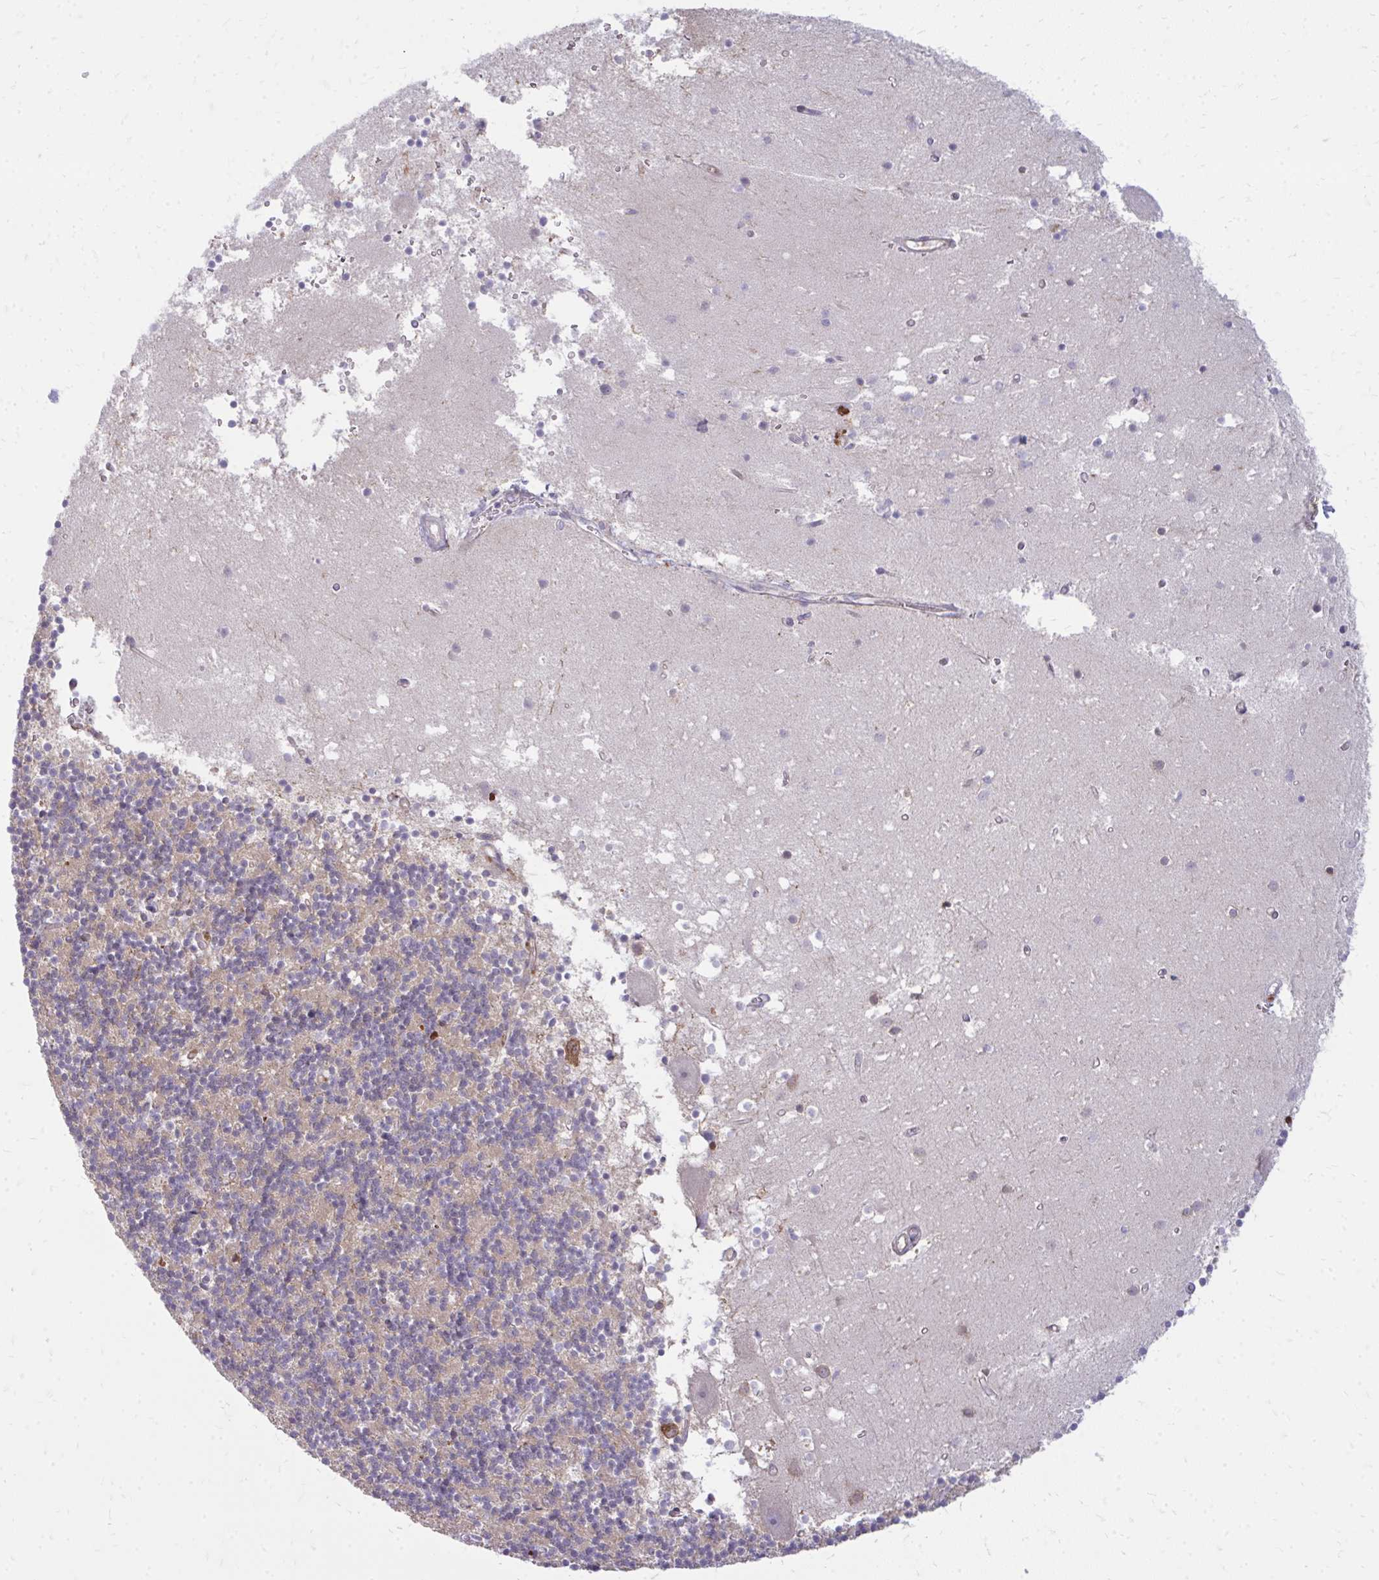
{"staining": {"intensity": "negative", "quantity": "none", "location": "none"}, "tissue": "cerebellum", "cell_type": "Cells in granular layer", "image_type": "normal", "snomed": [{"axis": "morphology", "description": "Normal tissue, NOS"}, {"axis": "topography", "description": "Cerebellum"}], "caption": "Micrograph shows no significant protein positivity in cells in granular layer of unremarkable cerebellum. (DAB (3,3'-diaminobenzidine) IHC visualized using brightfield microscopy, high magnification).", "gene": "ASAP1", "patient": {"sex": "male", "age": 54}}